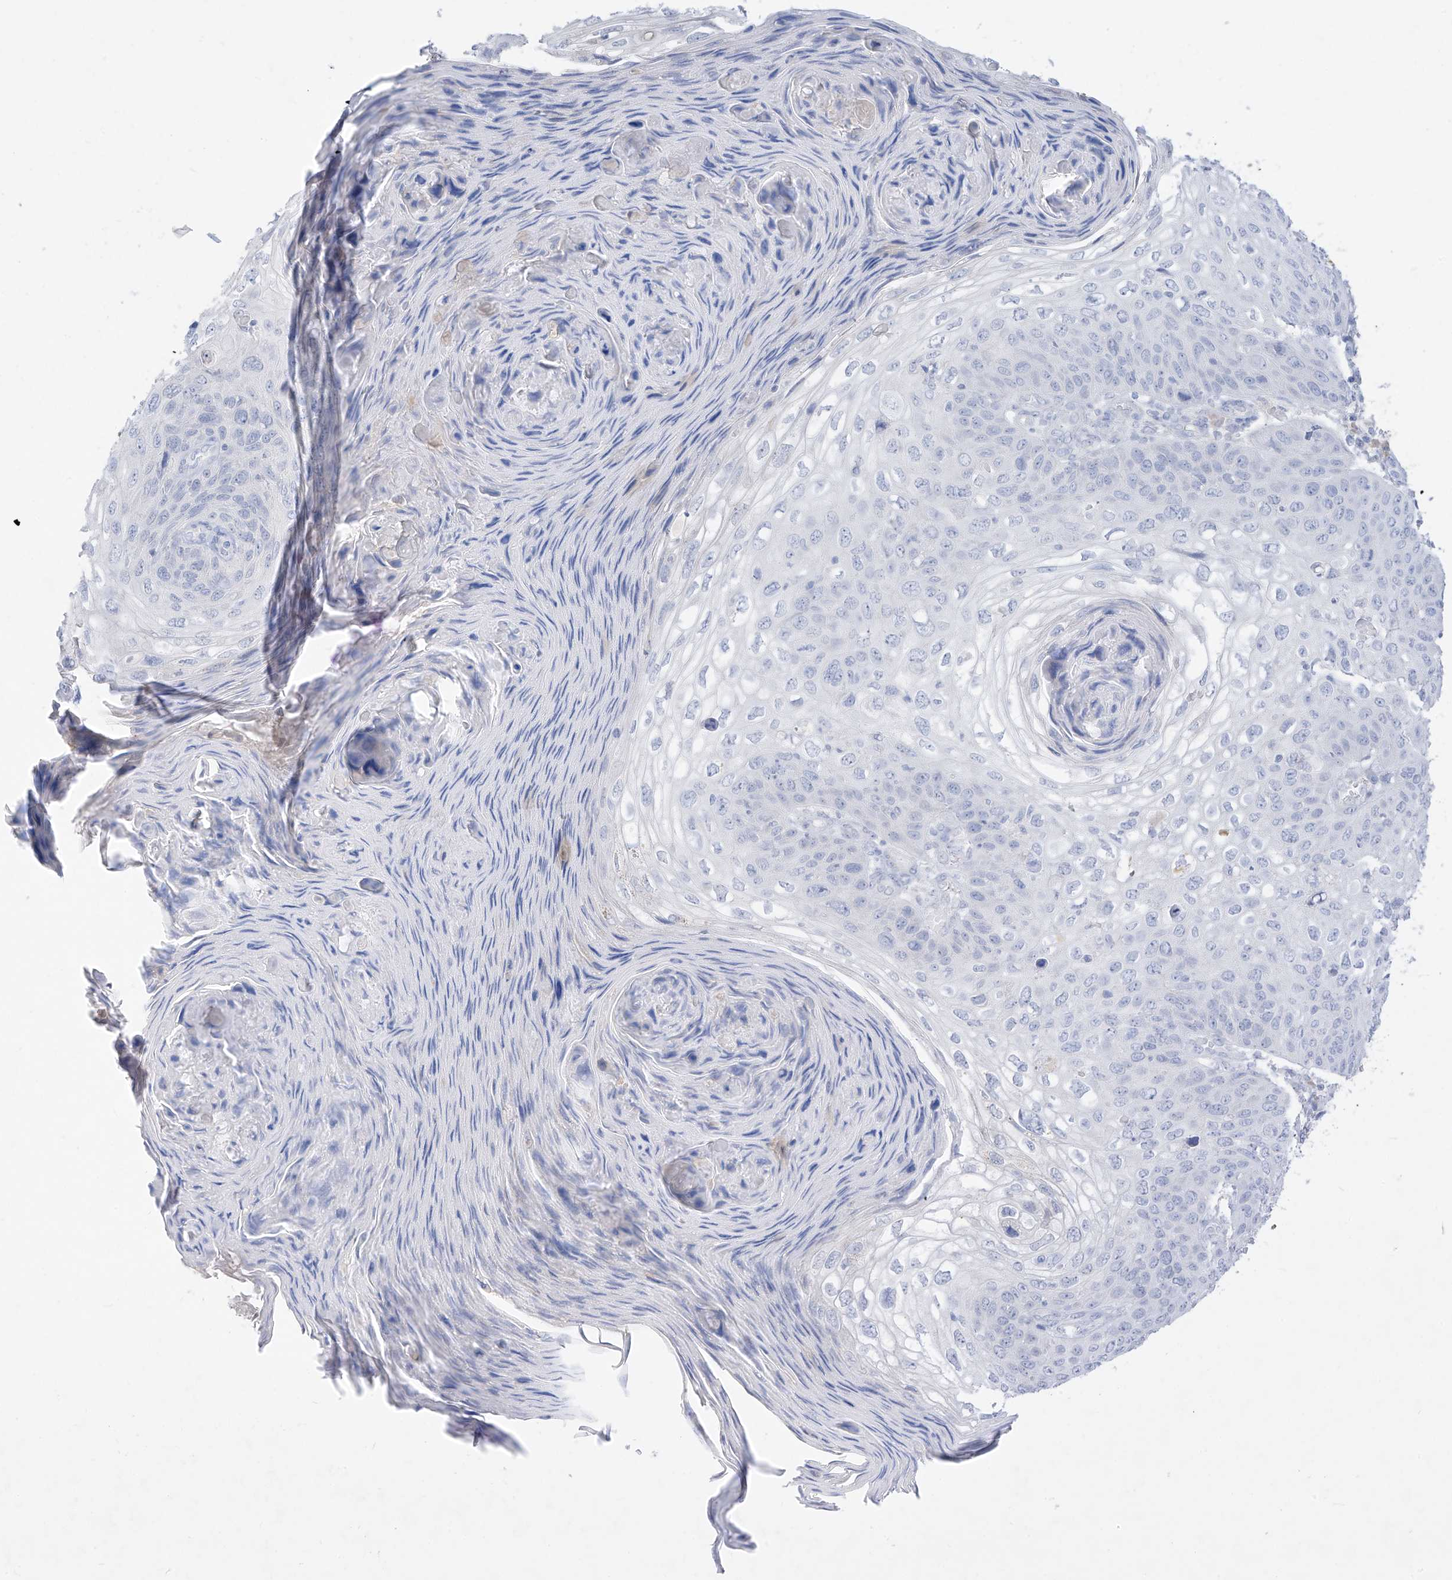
{"staining": {"intensity": "negative", "quantity": "none", "location": "none"}, "tissue": "skin cancer", "cell_type": "Tumor cells", "image_type": "cancer", "snomed": [{"axis": "morphology", "description": "Squamous cell carcinoma, NOS"}, {"axis": "topography", "description": "Skin"}], "caption": "Human skin cancer stained for a protein using immunohistochemistry reveals no positivity in tumor cells.", "gene": "TGM4", "patient": {"sex": "female", "age": 90}}